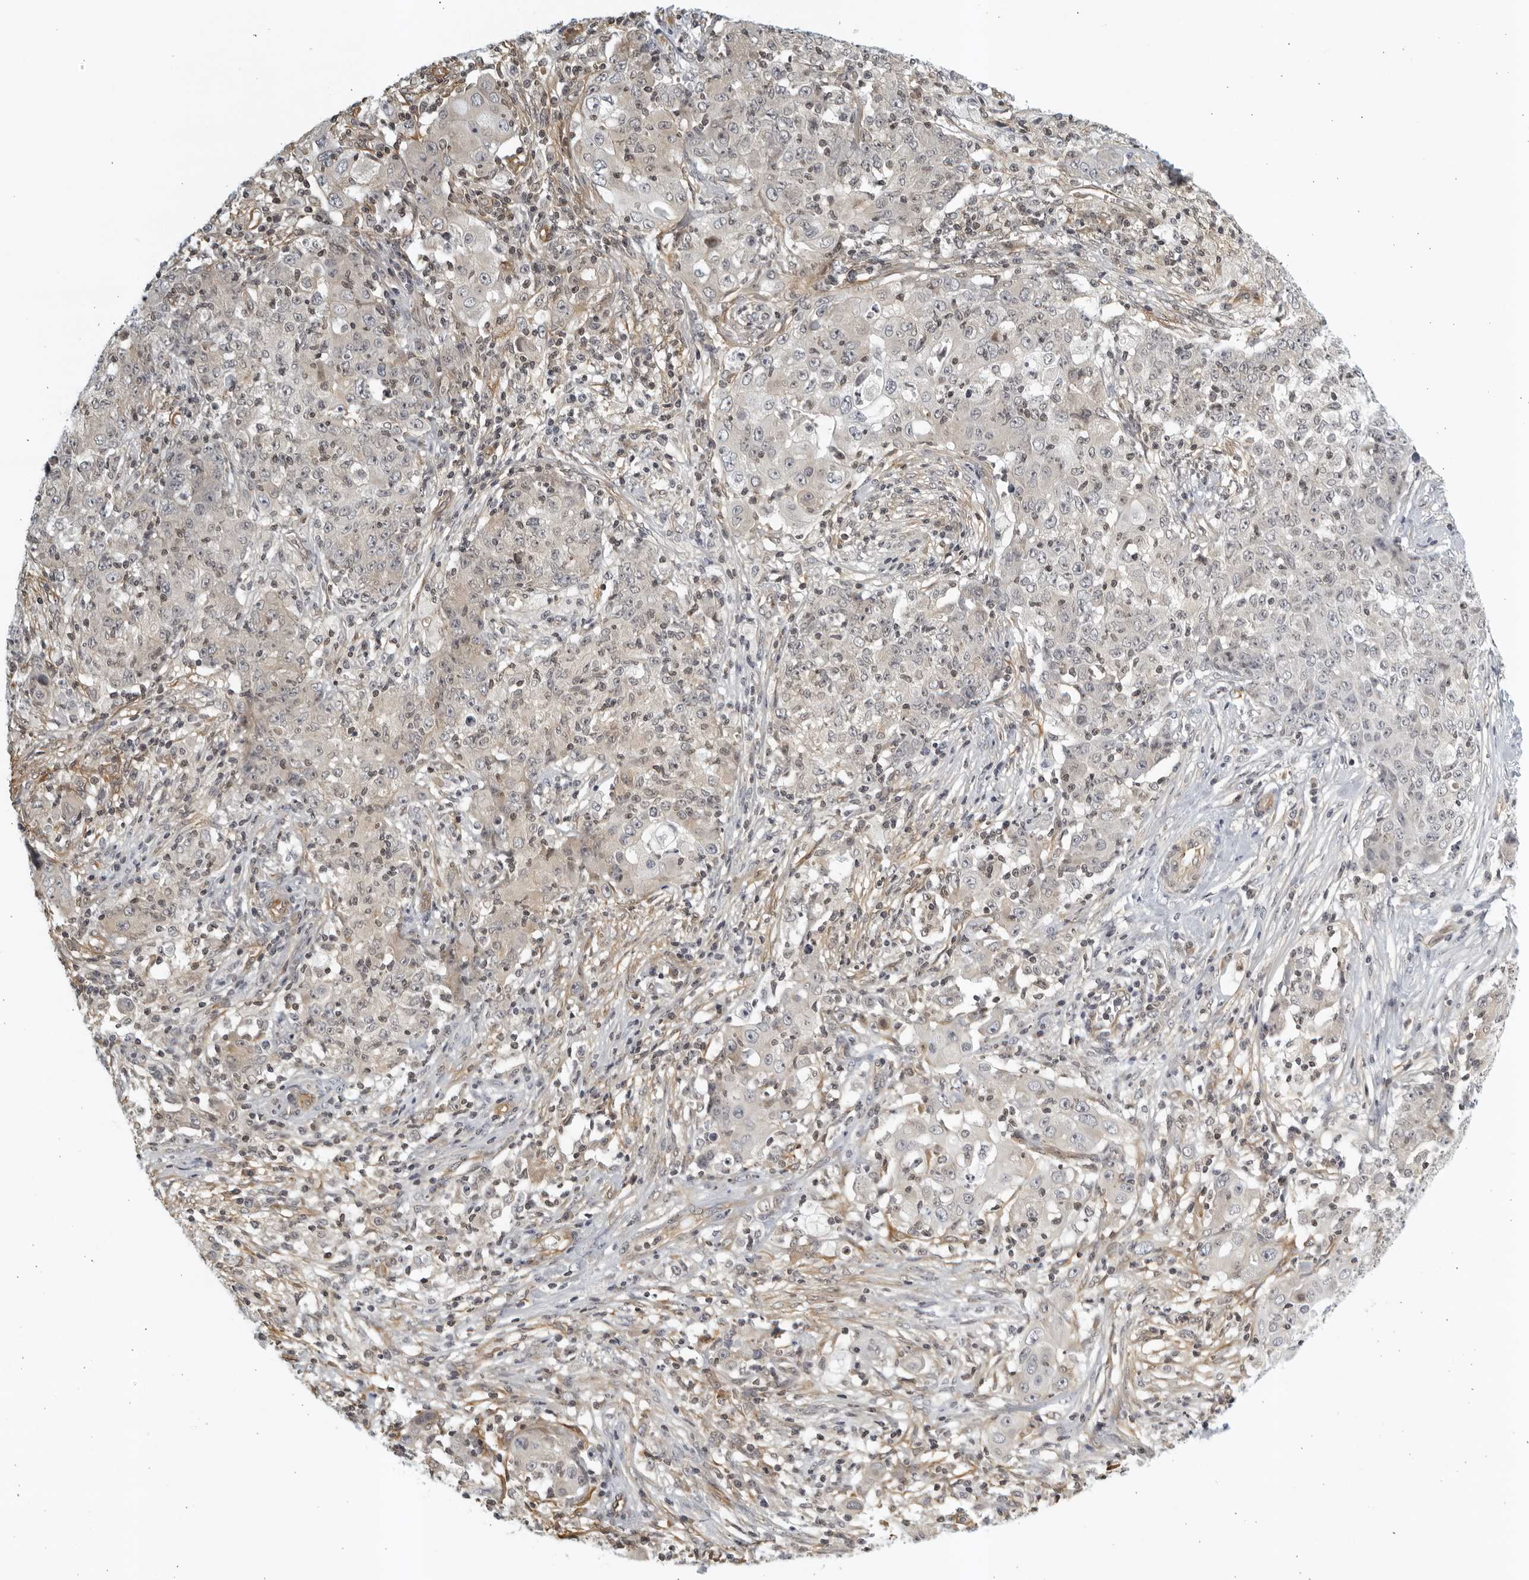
{"staining": {"intensity": "negative", "quantity": "none", "location": "none"}, "tissue": "ovarian cancer", "cell_type": "Tumor cells", "image_type": "cancer", "snomed": [{"axis": "morphology", "description": "Carcinoma, endometroid"}, {"axis": "topography", "description": "Ovary"}], "caption": "Endometroid carcinoma (ovarian) was stained to show a protein in brown. There is no significant expression in tumor cells.", "gene": "SERTAD4", "patient": {"sex": "female", "age": 42}}